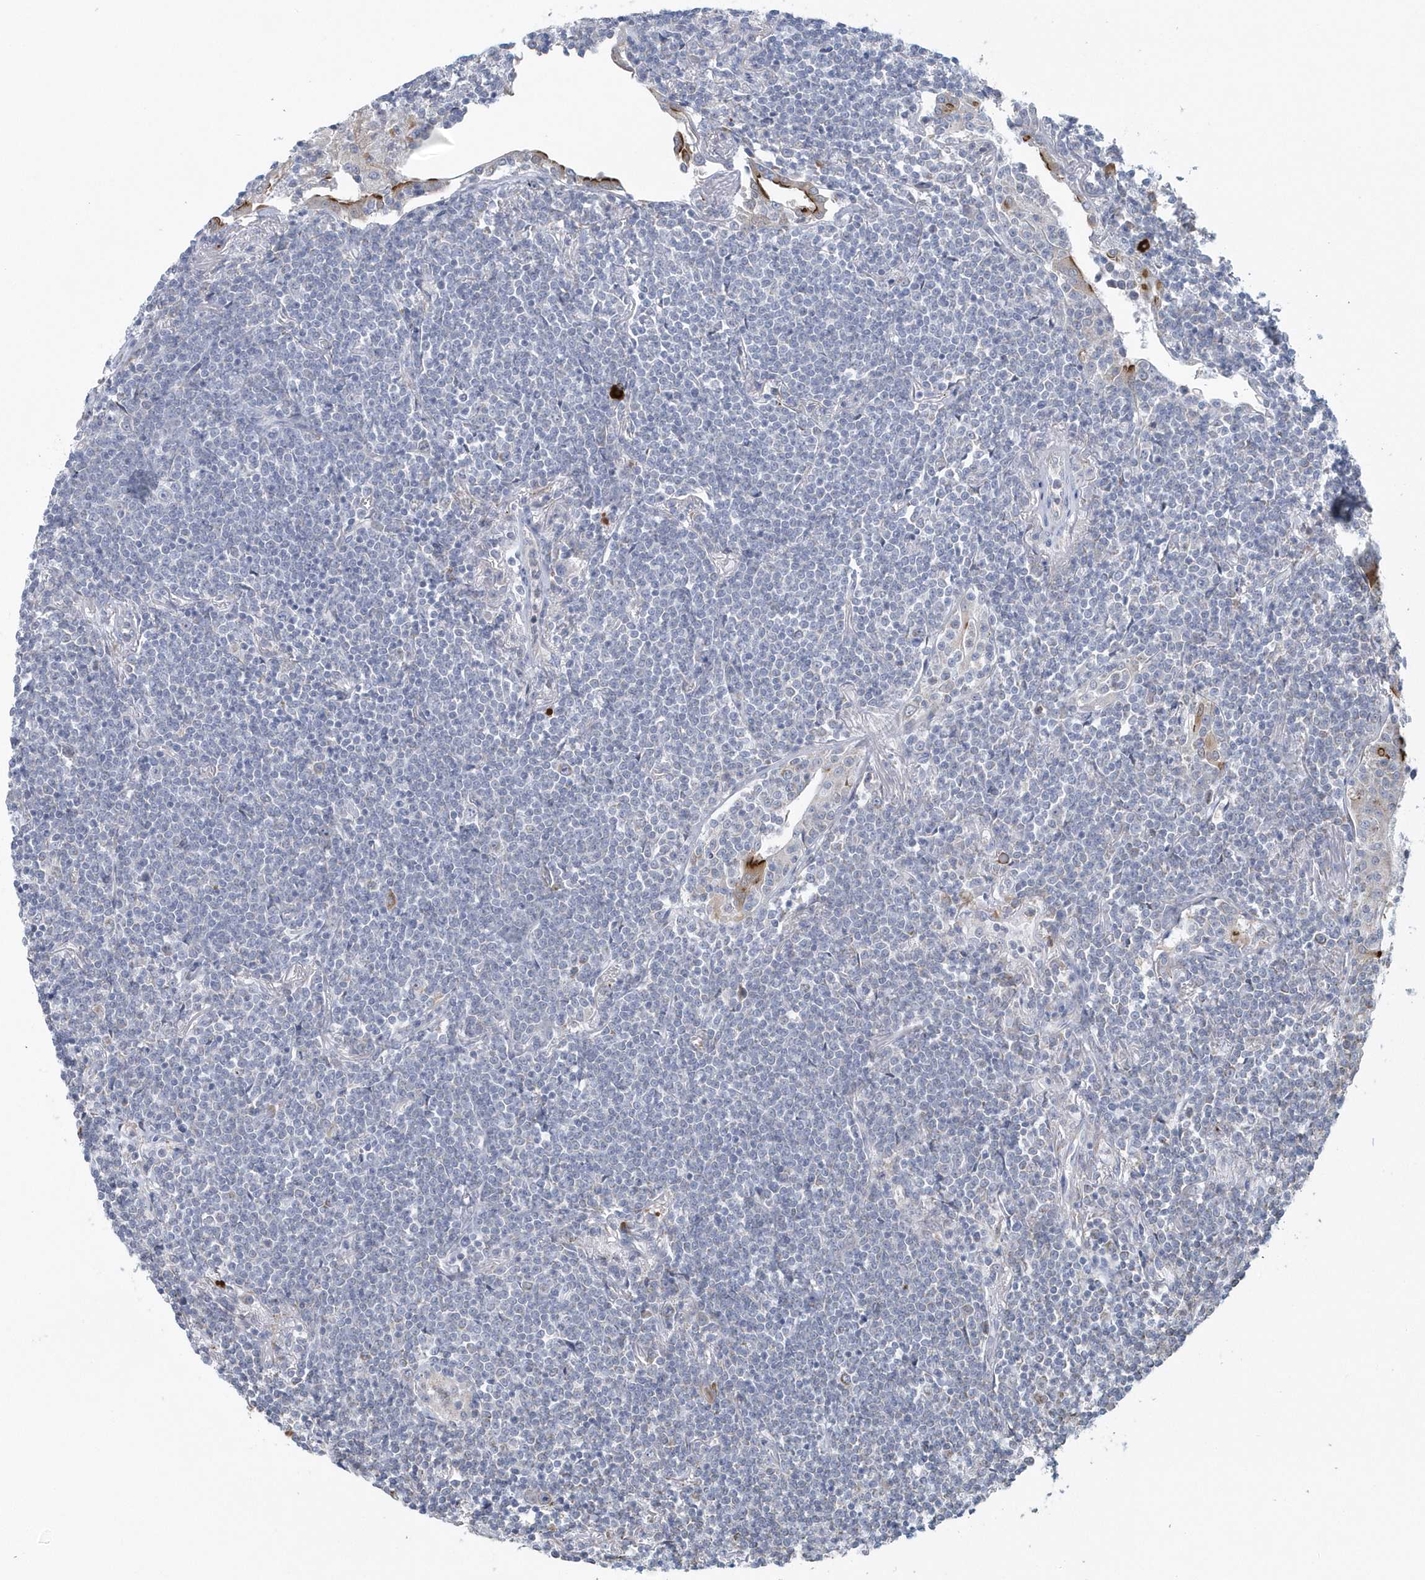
{"staining": {"intensity": "negative", "quantity": "none", "location": "none"}, "tissue": "lymphoma", "cell_type": "Tumor cells", "image_type": "cancer", "snomed": [{"axis": "morphology", "description": "Malignant lymphoma, non-Hodgkin's type, Low grade"}, {"axis": "topography", "description": "Lung"}], "caption": "Photomicrograph shows no significant protein positivity in tumor cells of low-grade malignant lymphoma, non-Hodgkin's type.", "gene": "SPATA18", "patient": {"sex": "female", "age": 71}}